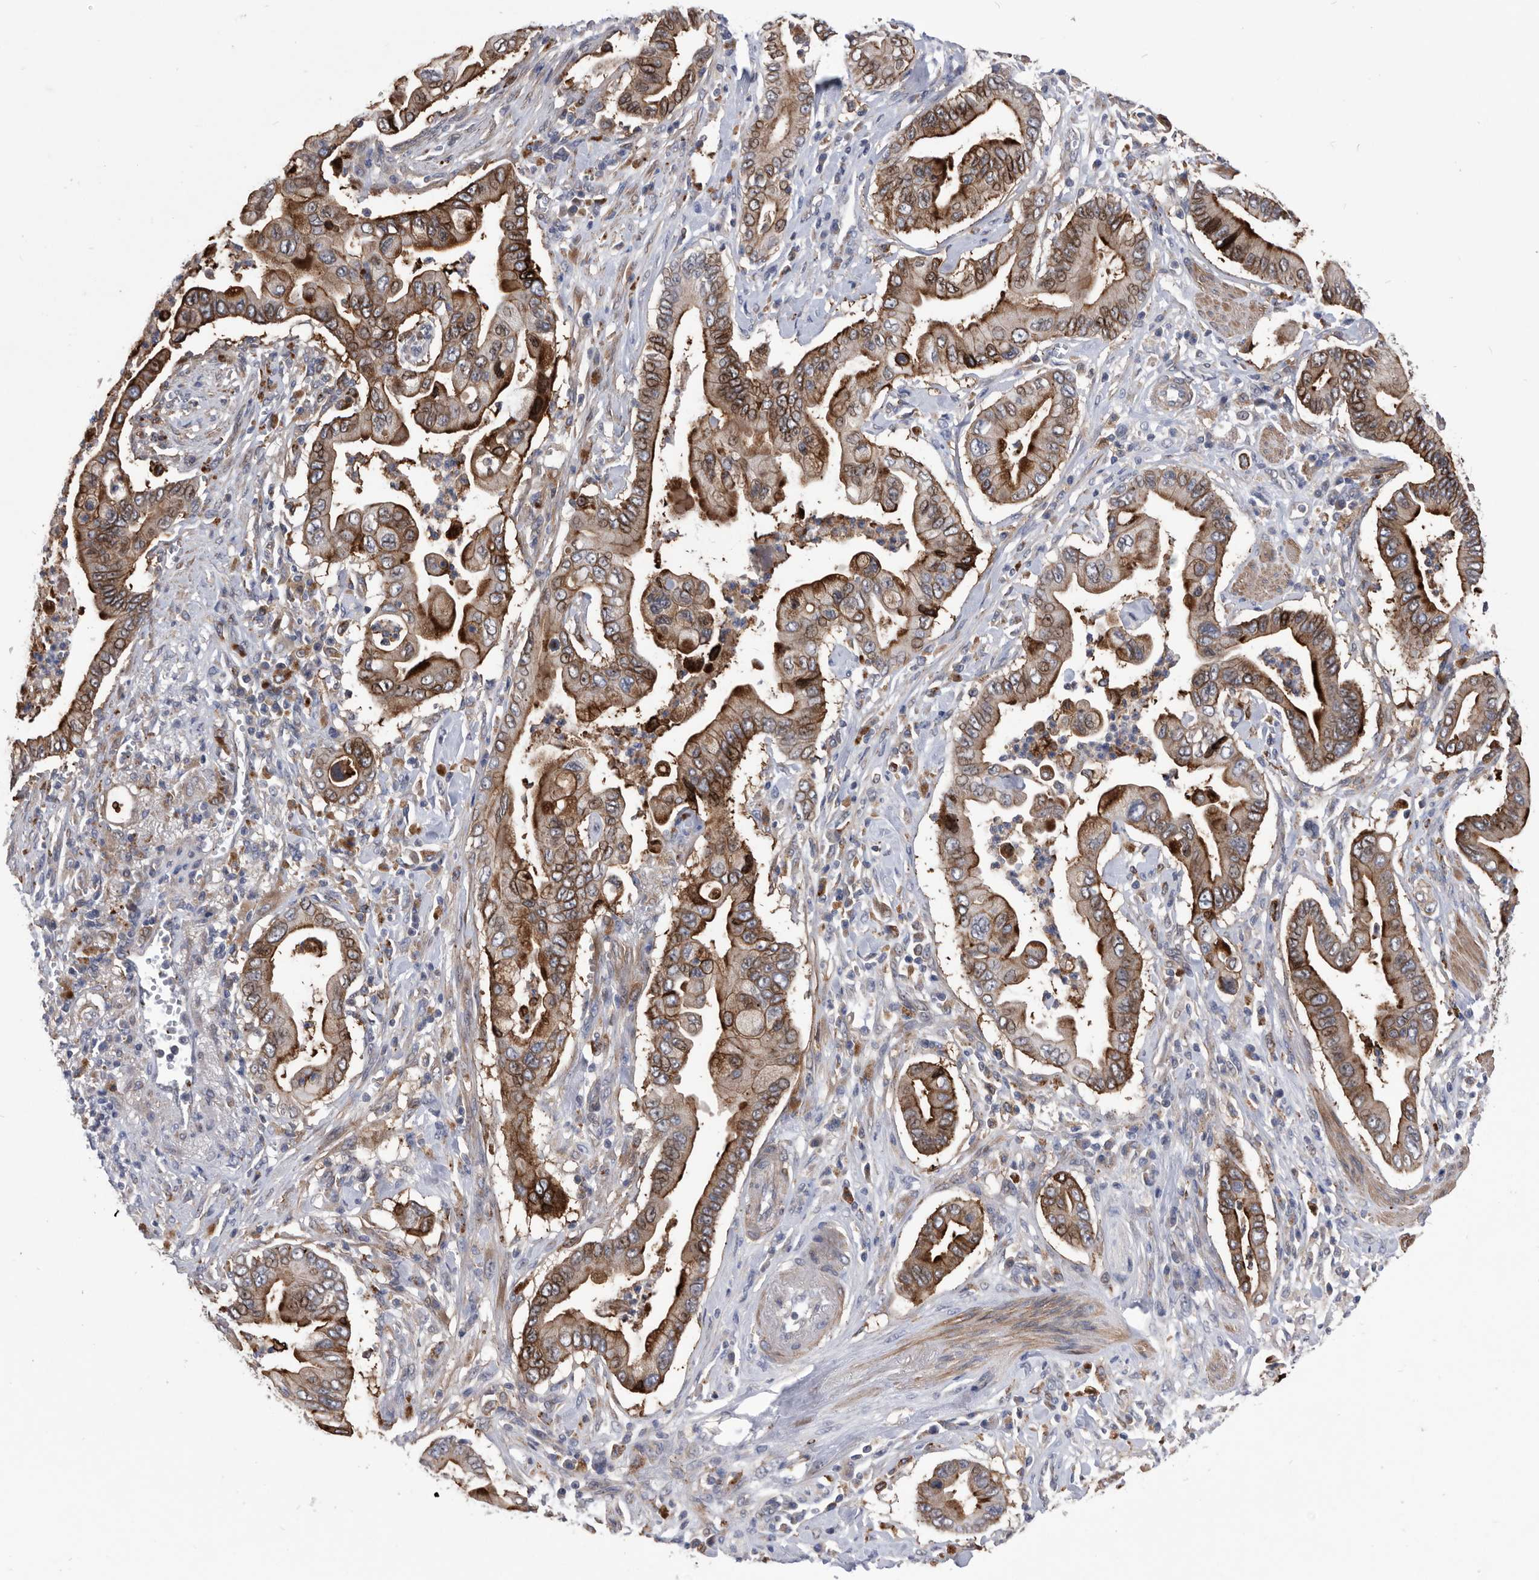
{"staining": {"intensity": "strong", "quantity": ">75%", "location": "cytoplasmic/membranous"}, "tissue": "pancreatic cancer", "cell_type": "Tumor cells", "image_type": "cancer", "snomed": [{"axis": "morphology", "description": "Adenocarcinoma, NOS"}, {"axis": "topography", "description": "Pancreas"}], "caption": "Protein expression analysis of human pancreatic adenocarcinoma reveals strong cytoplasmic/membranous staining in about >75% of tumor cells.", "gene": "BAIAP3", "patient": {"sex": "male", "age": 78}}